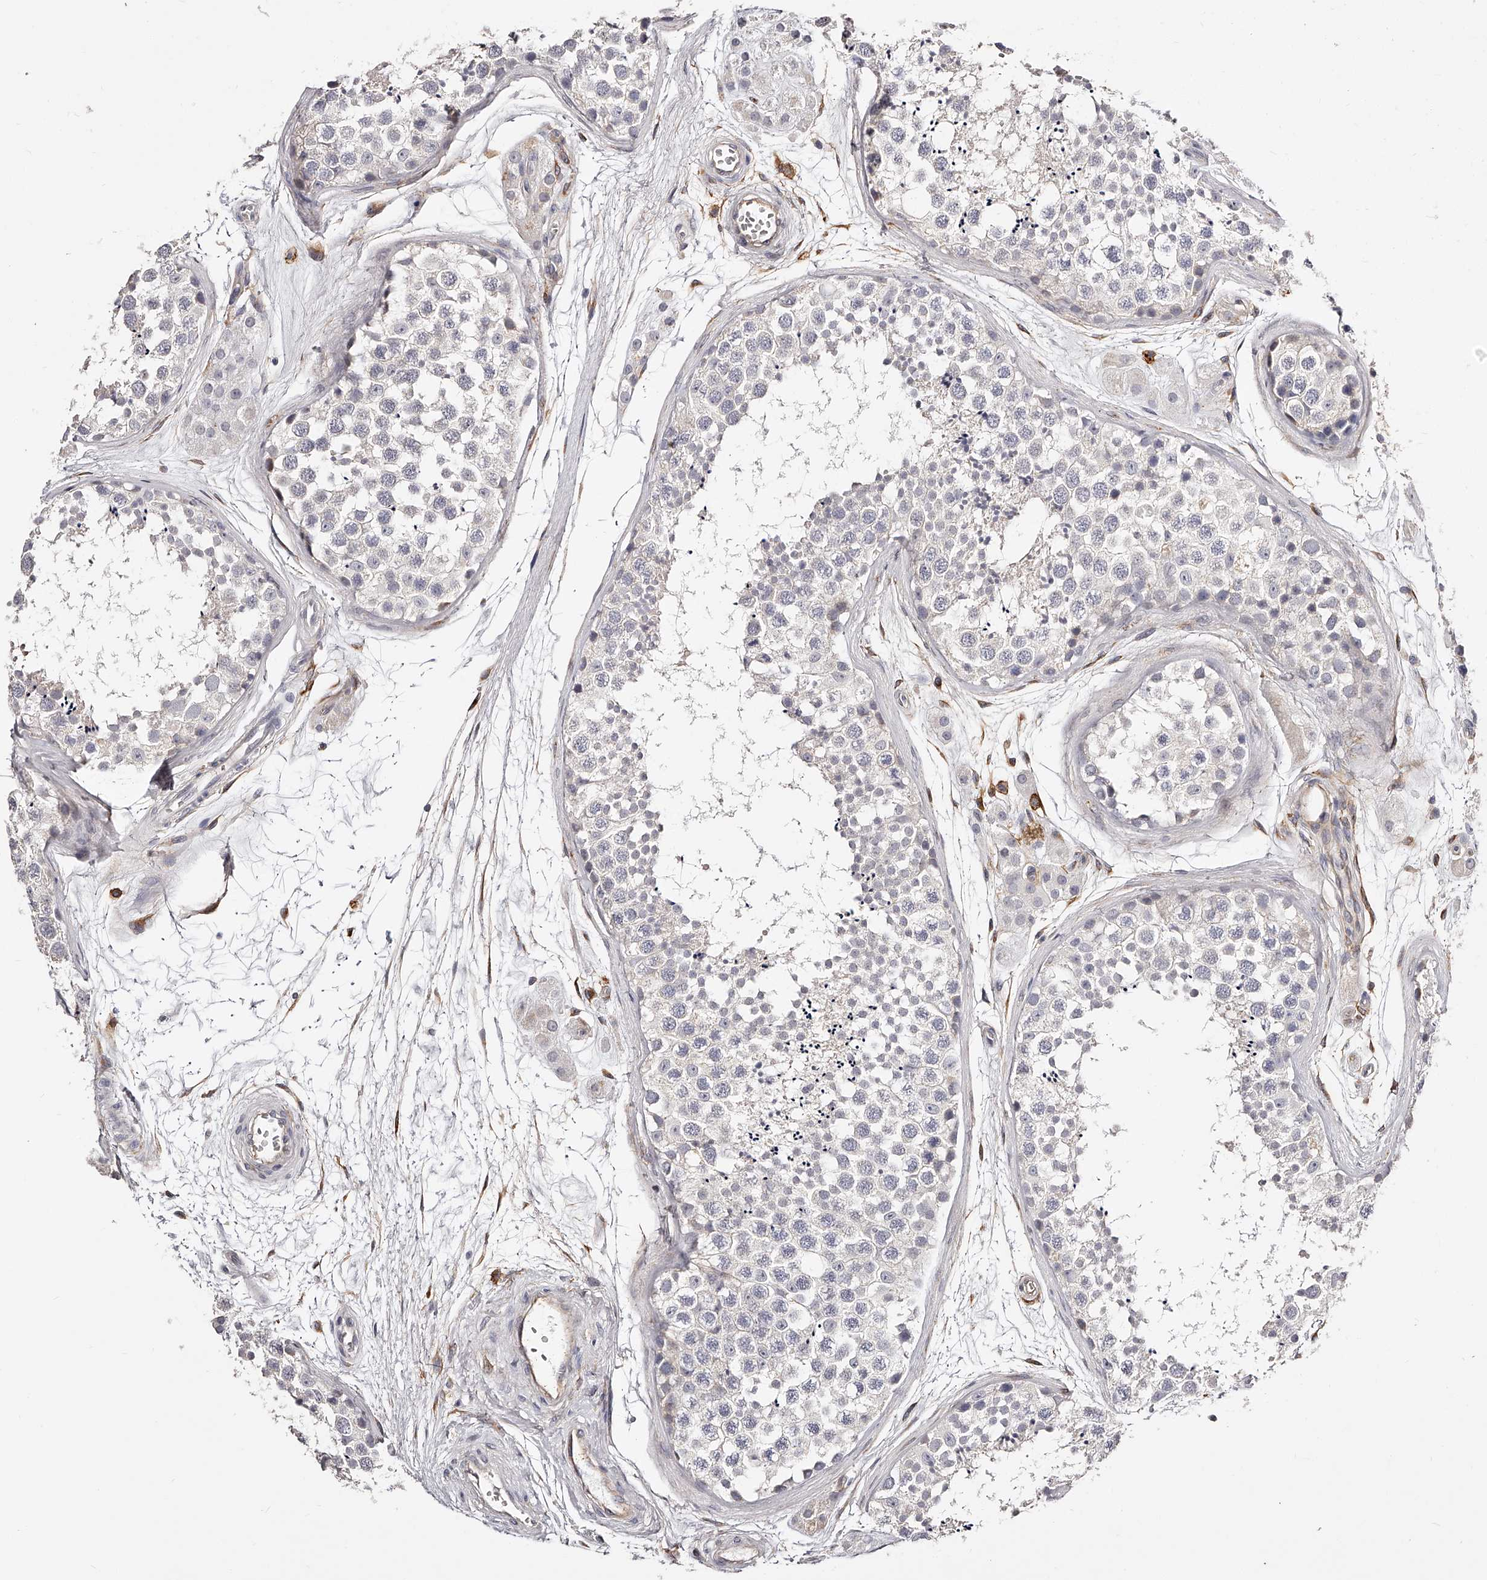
{"staining": {"intensity": "negative", "quantity": "none", "location": "none"}, "tissue": "testis", "cell_type": "Cells in seminiferous ducts", "image_type": "normal", "snomed": [{"axis": "morphology", "description": "Normal tissue, NOS"}, {"axis": "topography", "description": "Testis"}], "caption": "Cells in seminiferous ducts are negative for brown protein staining in benign testis. (DAB (3,3'-diaminobenzidine) immunohistochemistry visualized using brightfield microscopy, high magnification).", "gene": "CD82", "patient": {"sex": "male", "age": 56}}